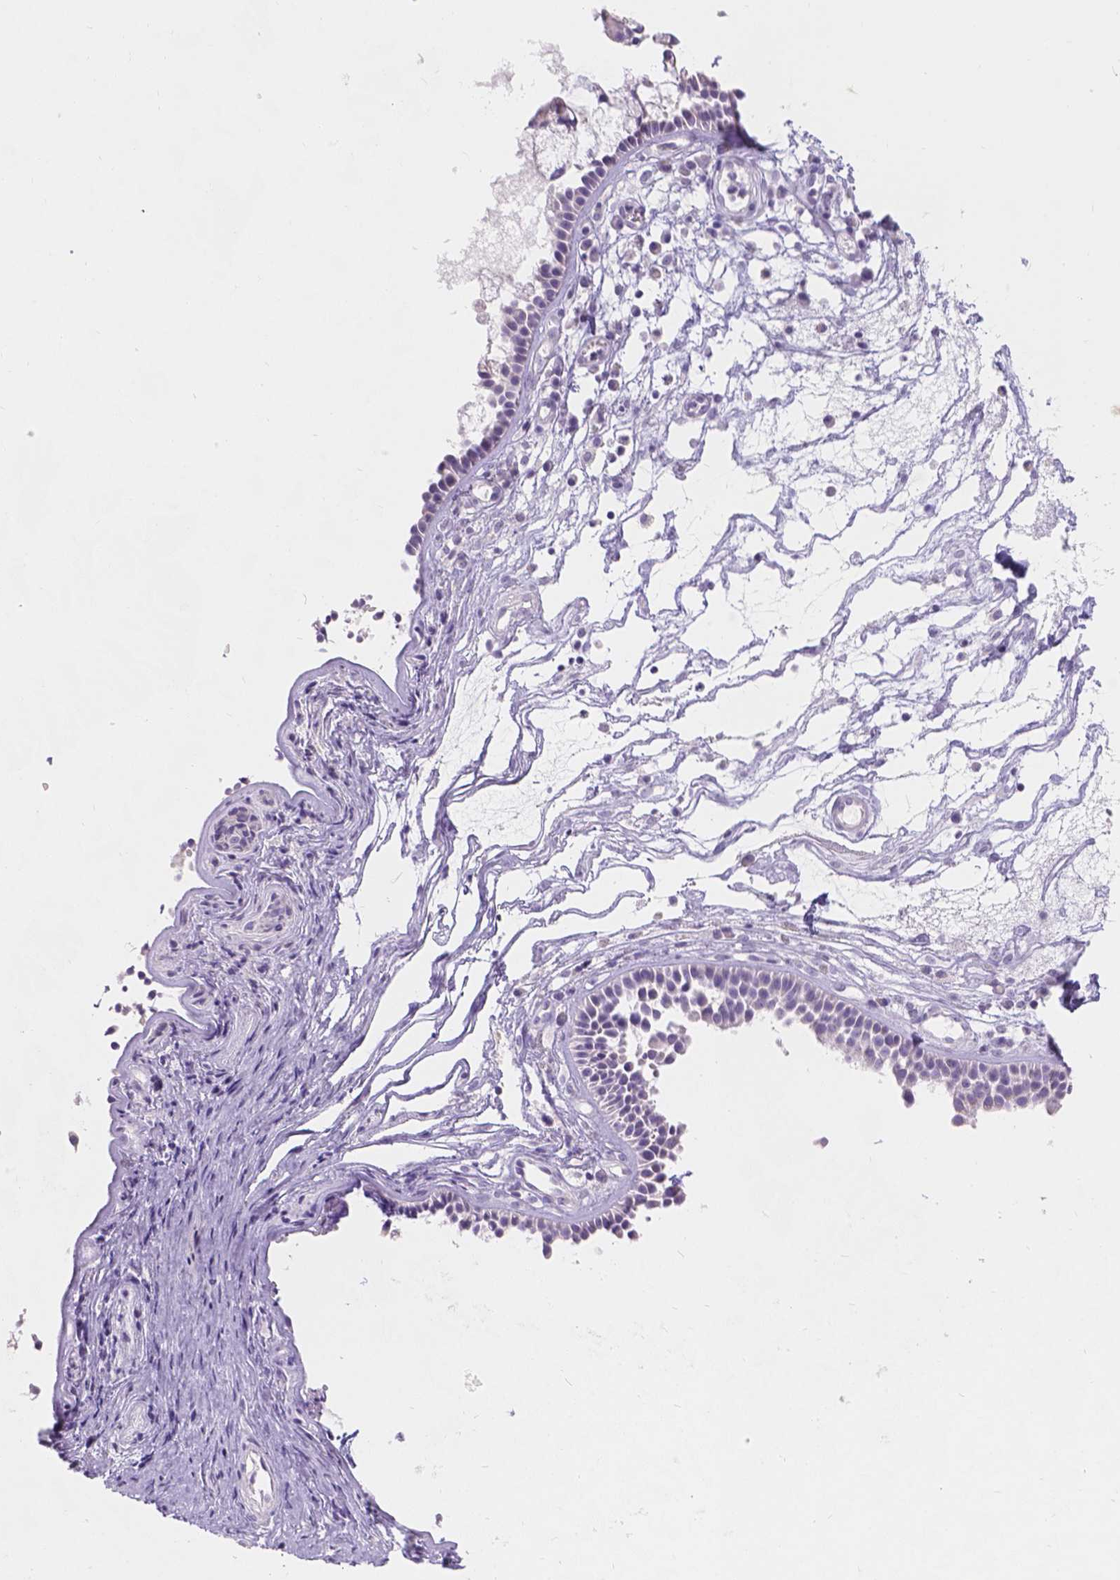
{"staining": {"intensity": "negative", "quantity": "none", "location": "none"}, "tissue": "nasopharynx", "cell_type": "Respiratory epithelial cells", "image_type": "normal", "snomed": [{"axis": "morphology", "description": "Normal tissue, NOS"}, {"axis": "topography", "description": "Nasopharynx"}], "caption": "Immunohistochemistry (IHC) micrograph of normal nasopharynx: nasopharynx stained with DAB reveals no significant protein positivity in respiratory epithelial cells. (Stains: DAB (3,3'-diaminobenzidine) immunohistochemistry (IHC) with hematoxylin counter stain, Microscopy: brightfield microscopy at high magnification).", "gene": "HTN3", "patient": {"sex": "male", "age": 31}}